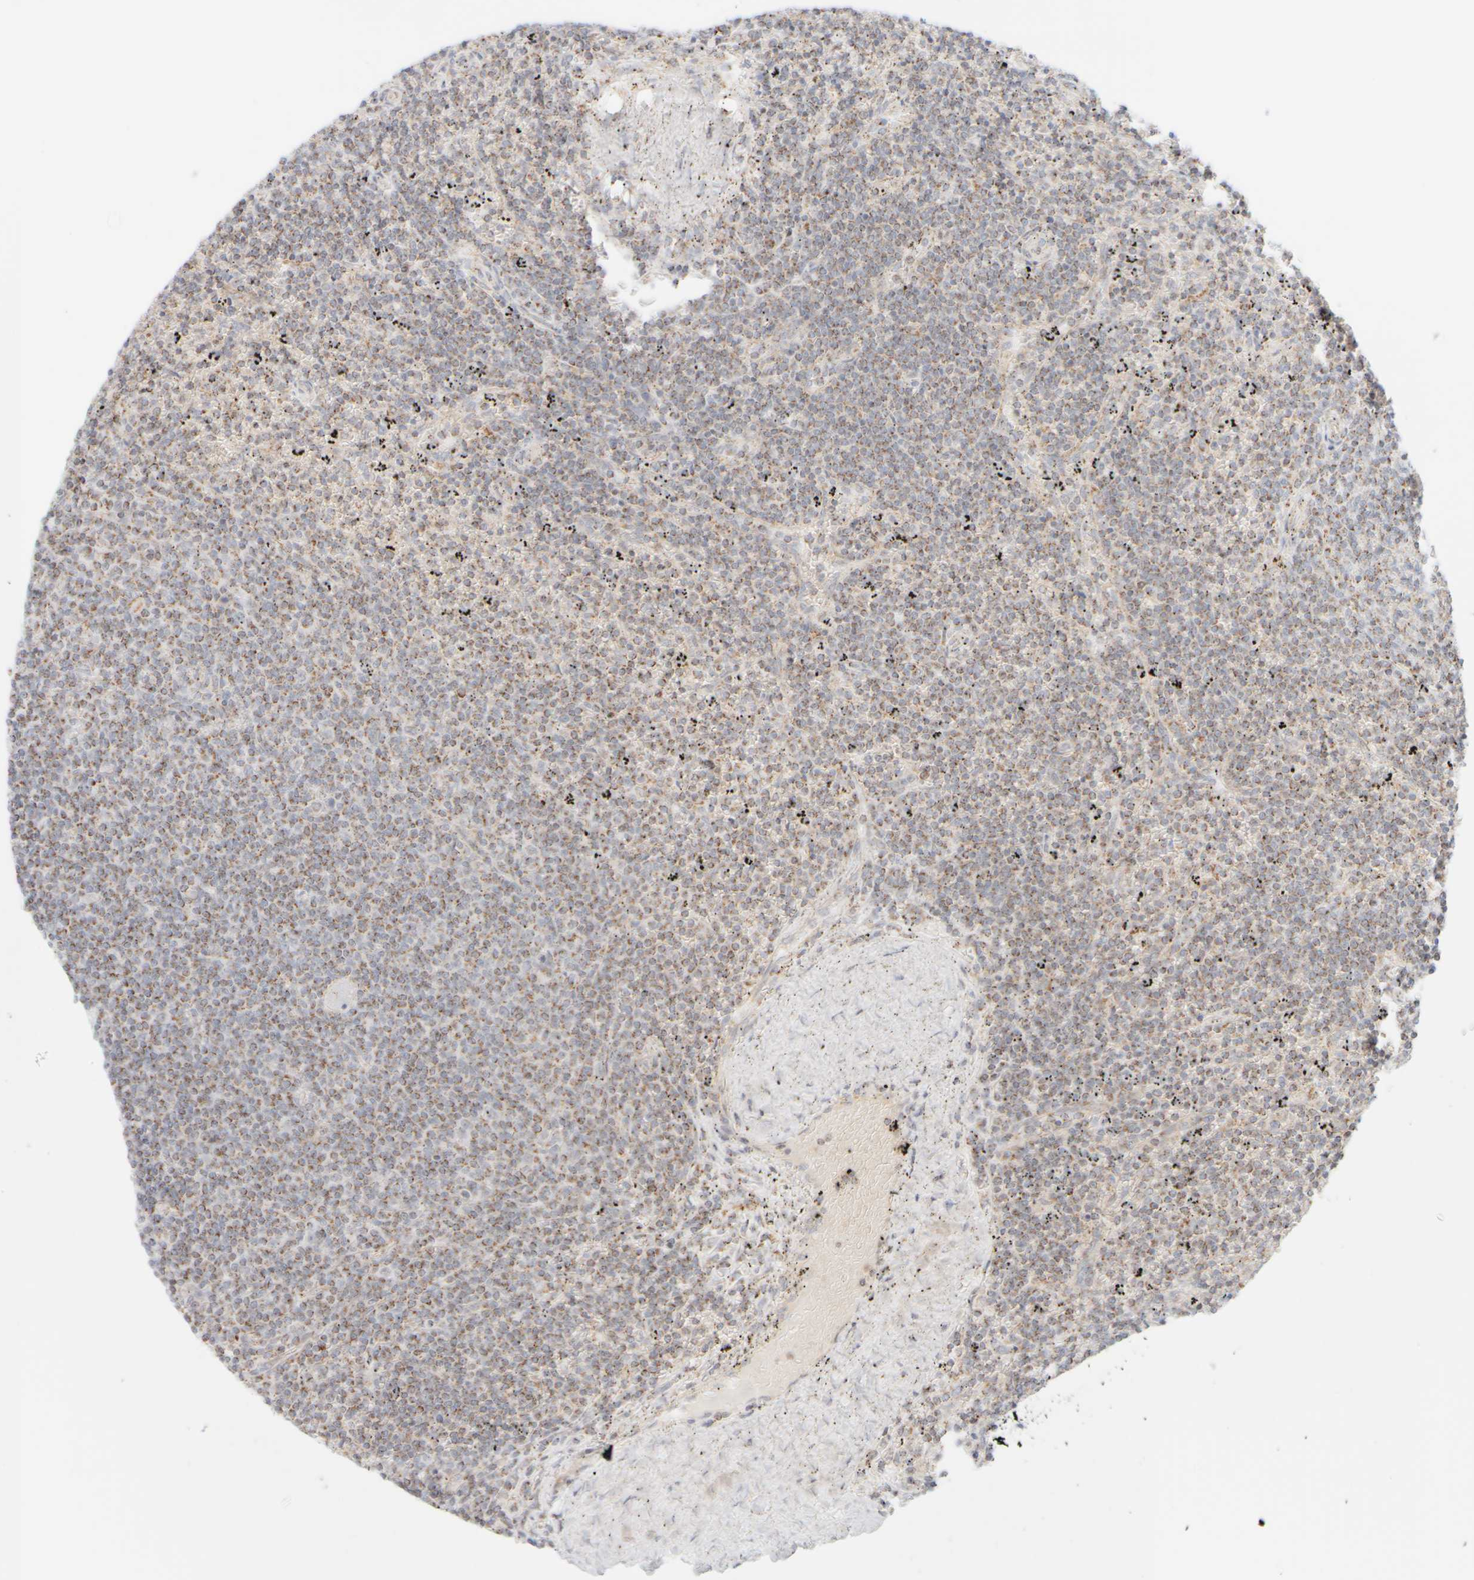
{"staining": {"intensity": "weak", "quantity": ">75%", "location": "cytoplasmic/membranous"}, "tissue": "lymphoma", "cell_type": "Tumor cells", "image_type": "cancer", "snomed": [{"axis": "morphology", "description": "Malignant lymphoma, non-Hodgkin's type, Low grade"}, {"axis": "topography", "description": "Spleen"}], "caption": "Approximately >75% of tumor cells in malignant lymphoma, non-Hodgkin's type (low-grade) reveal weak cytoplasmic/membranous protein staining as visualized by brown immunohistochemical staining.", "gene": "PPM1K", "patient": {"sex": "female", "age": 50}}